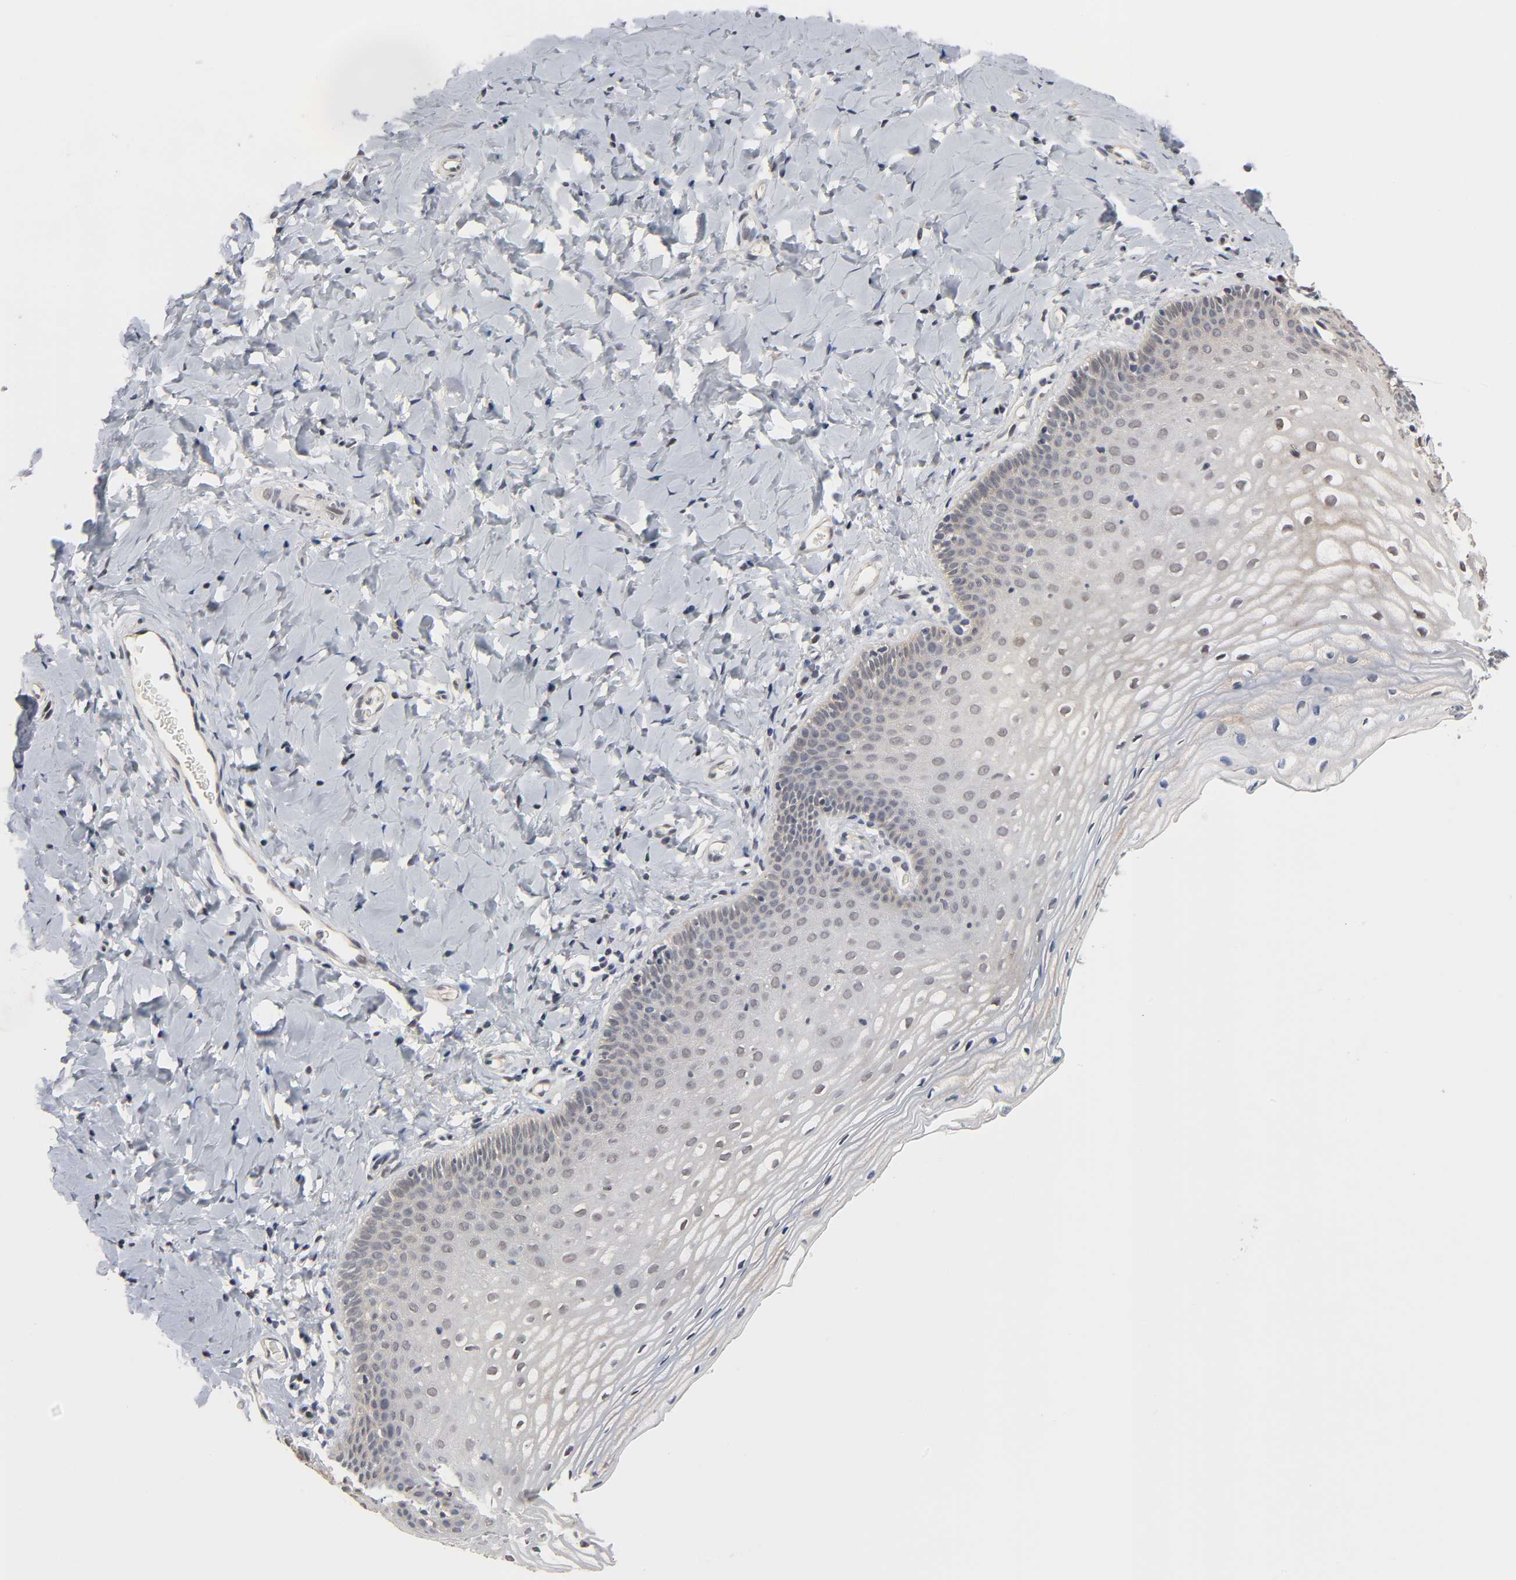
{"staining": {"intensity": "moderate", "quantity": "<25%", "location": "nuclear"}, "tissue": "vagina", "cell_type": "Squamous epithelial cells", "image_type": "normal", "snomed": [{"axis": "morphology", "description": "Normal tissue, NOS"}, {"axis": "topography", "description": "Vagina"}], "caption": "This histopathology image demonstrates unremarkable vagina stained with immunohistochemistry to label a protein in brown. The nuclear of squamous epithelial cells show moderate positivity for the protein. Nuclei are counter-stained blue.", "gene": "HTR1E", "patient": {"sex": "female", "age": 55}}